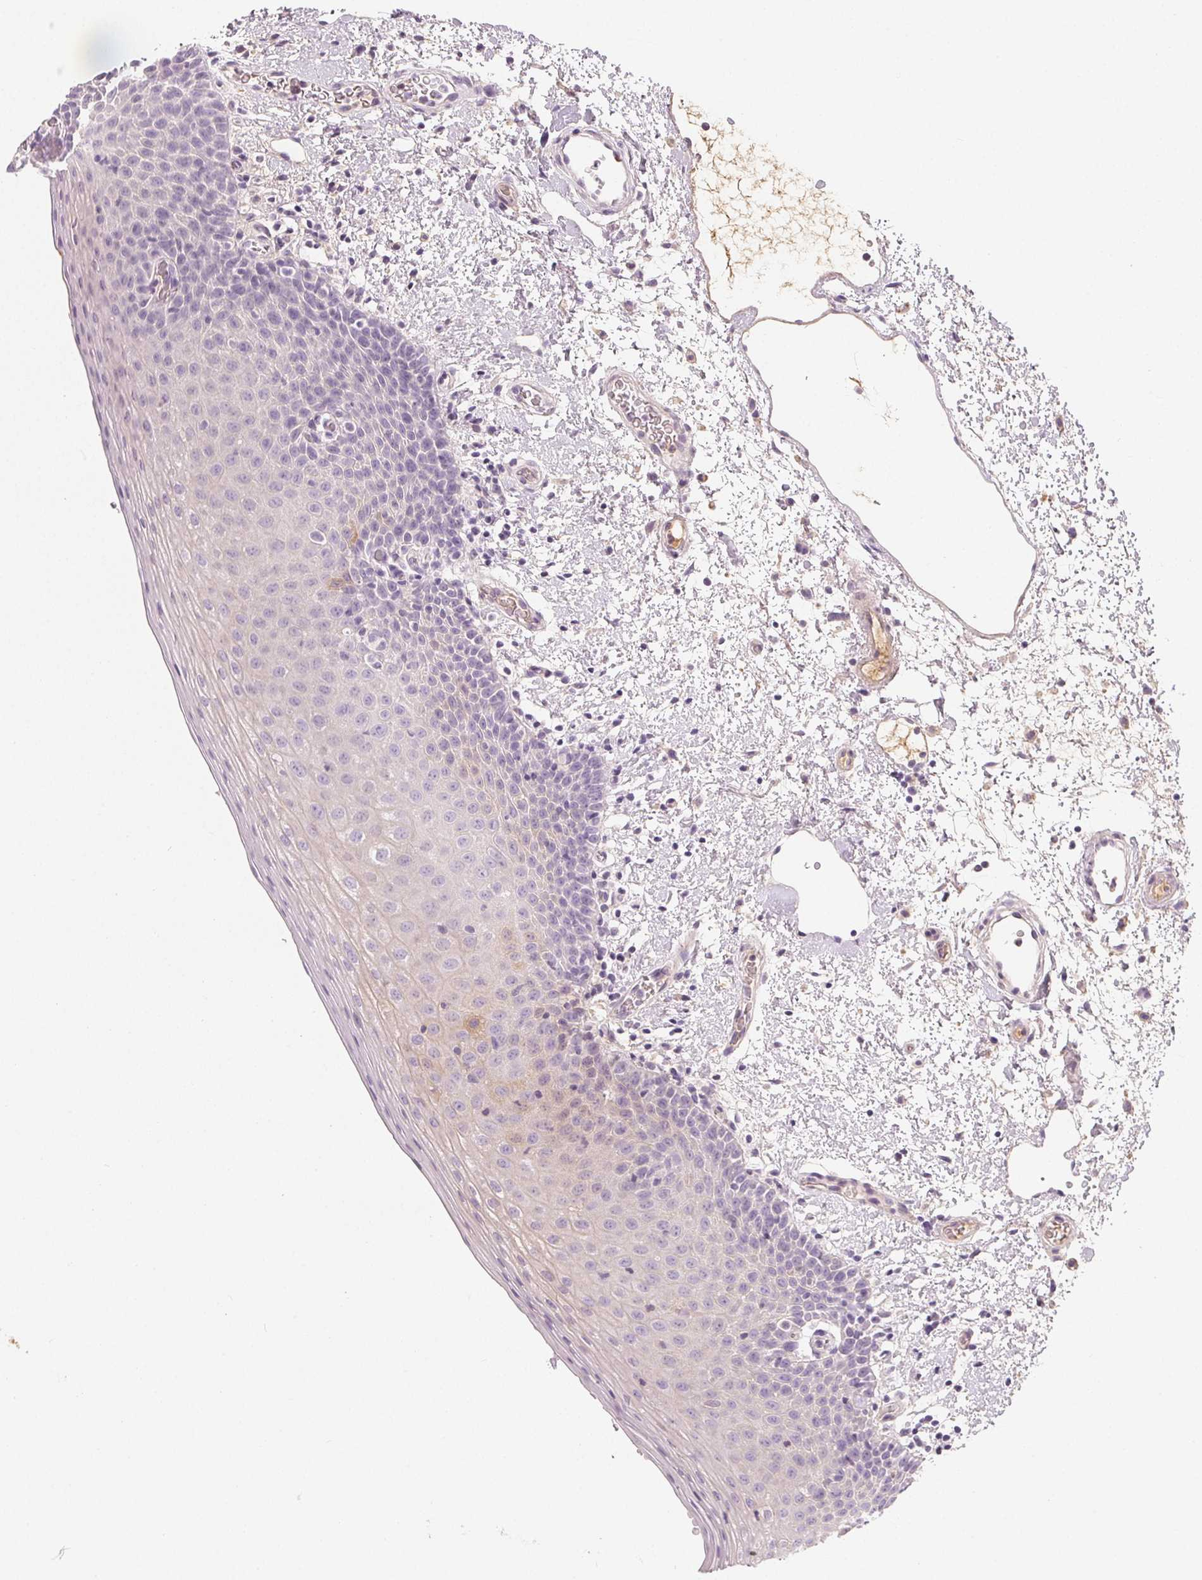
{"staining": {"intensity": "weak", "quantity": "<25%", "location": "cytoplasmic/membranous"}, "tissue": "oral mucosa", "cell_type": "Squamous epithelial cells", "image_type": "normal", "snomed": [{"axis": "morphology", "description": "Normal tissue, NOS"}, {"axis": "topography", "description": "Oral tissue"}, {"axis": "topography", "description": "Head-Neck"}], "caption": "A high-resolution micrograph shows immunohistochemistry staining of normal oral mucosa, which displays no significant positivity in squamous epithelial cells. The staining was performed using DAB to visualize the protein expression in brown, while the nuclei were stained in blue with hematoxylin (Magnification: 20x).", "gene": "AFM", "patient": {"sex": "female", "age": 55}}